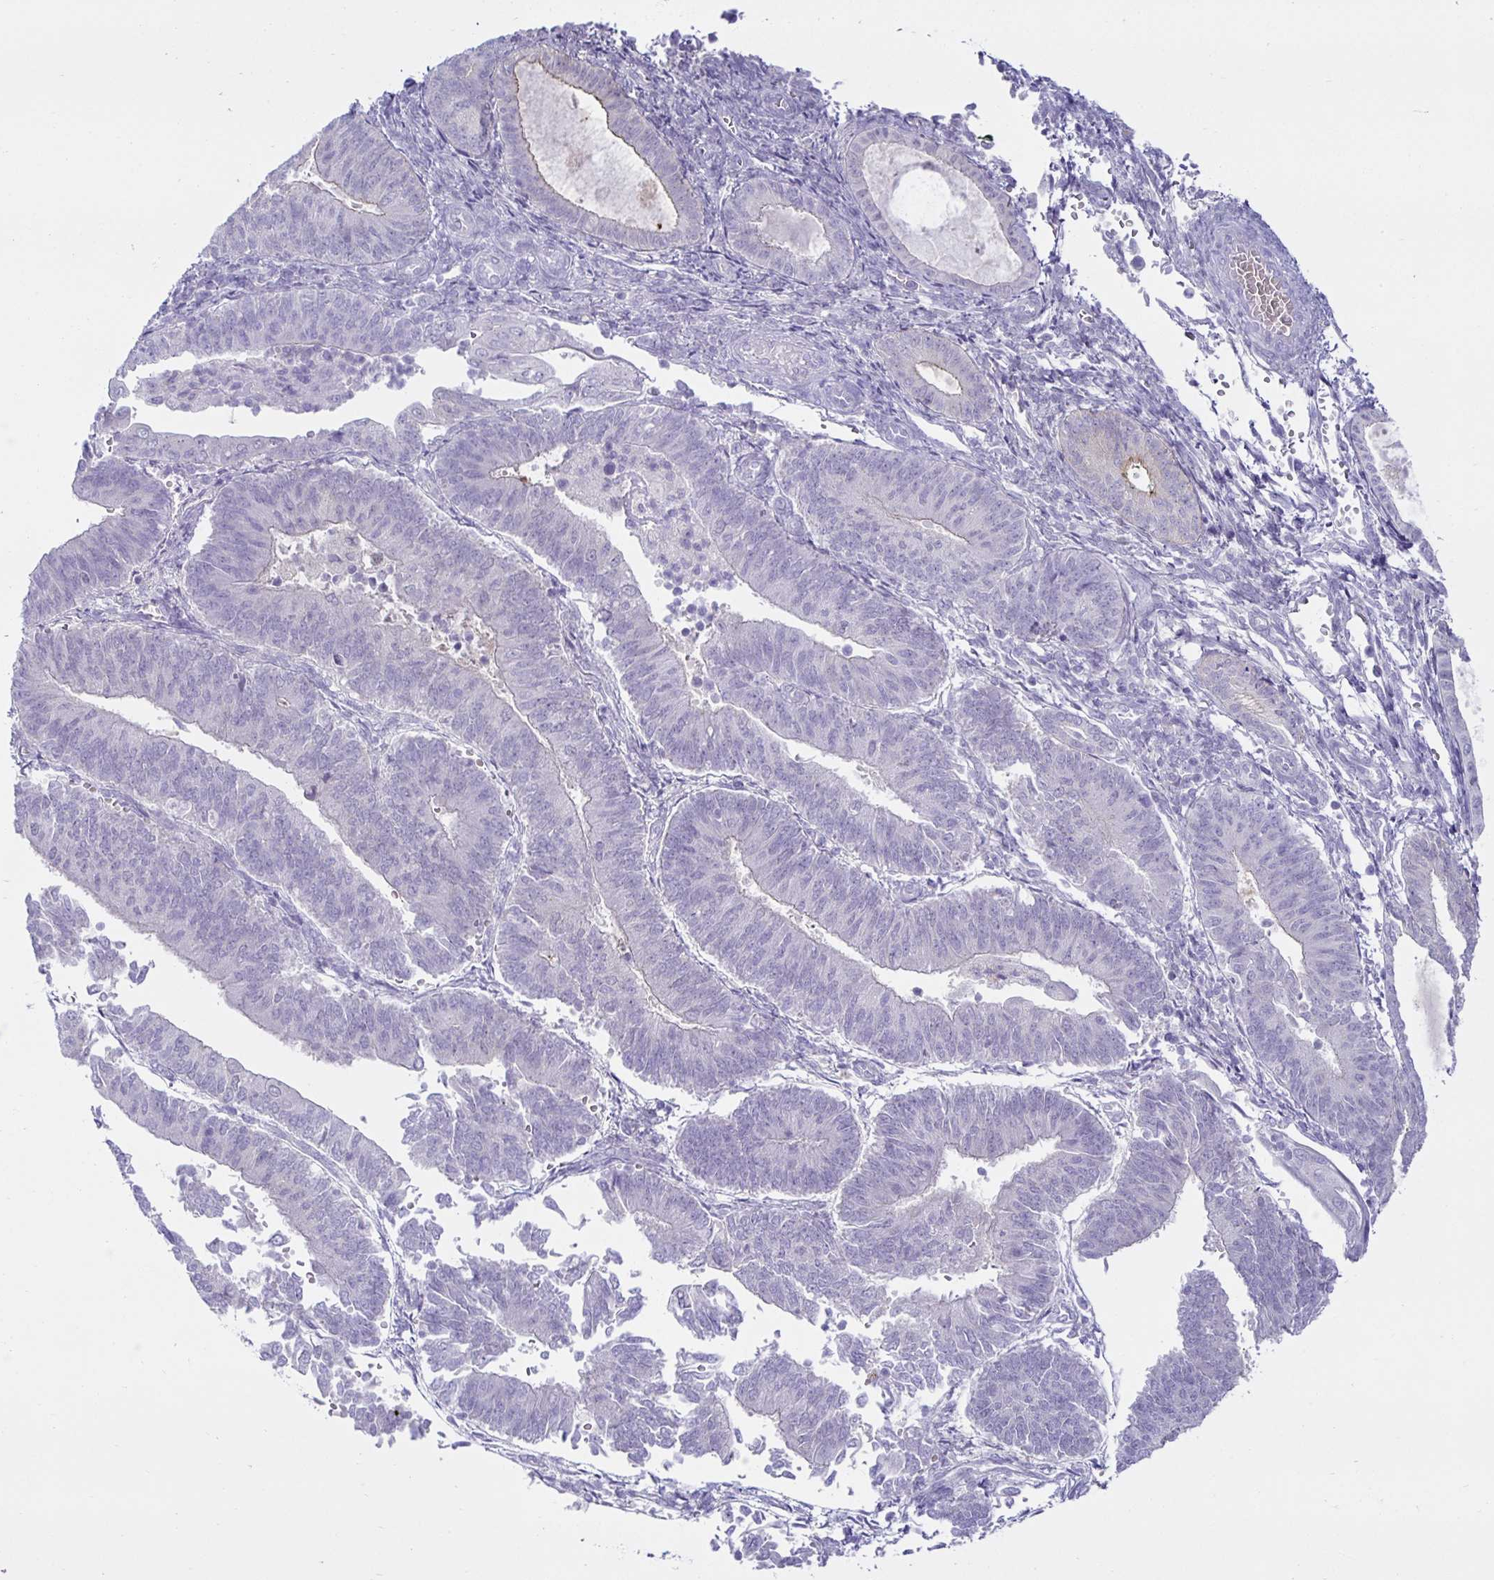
{"staining": {"intensity": "negative", "quantity": "none", "location": "none"}, "tissue": "endometrial cancer", "cell_type": "Tumor cells", "image_type": "cancer", "snomed": [{"axis": "morphology", "description": "Adenocarcinoma, NOS"}, {"axis": "topography", "description": "Endometrium"}], "caption": "IHC of human endometrial adenocarcinoma demonstrates no expression in tumor cells.", "gene": "MON2", "patient": {"sex": "female", "age": 65}}